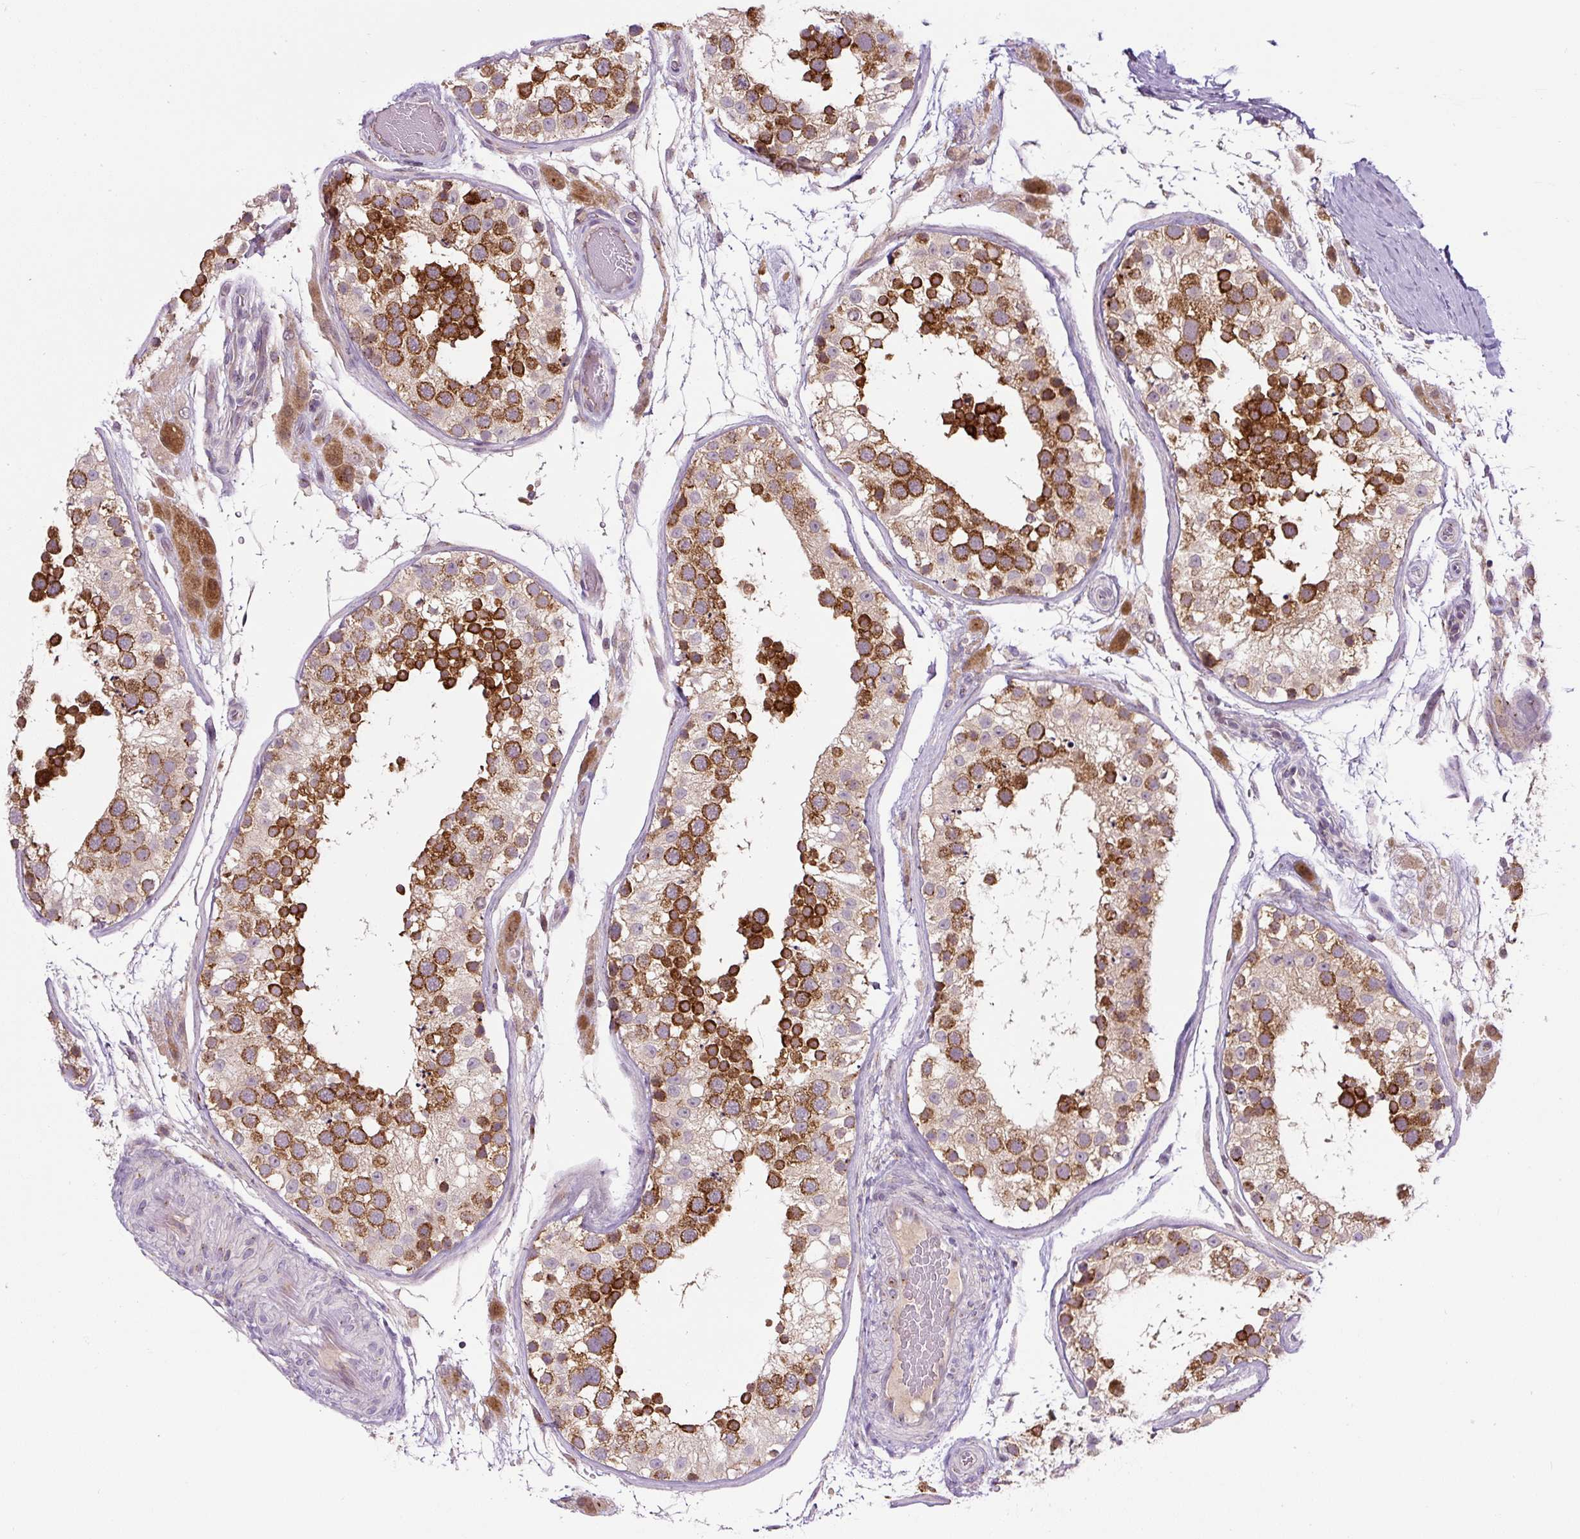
{"staining": {"intensity": "strong", "quantity": "25%-75%", "location": "cytoplasmic/membranous"}, "tissue": "testis", "cell_type": "Cells in seminiferous ducts", "image_type": "normal", "snomed": [{"axis": "morphology", "description": "Normal tissue, NOS"}, {"axis": "topography", "description": "Testis"}], "caption": "Cells in seminiferous ducts reveal high levels of strong cytoplasmic/membranous positivity in approximately 25%-75% of cells in normal testis.", "gene": "PCM1", "patient": {"sex": "male", "age": 26}}